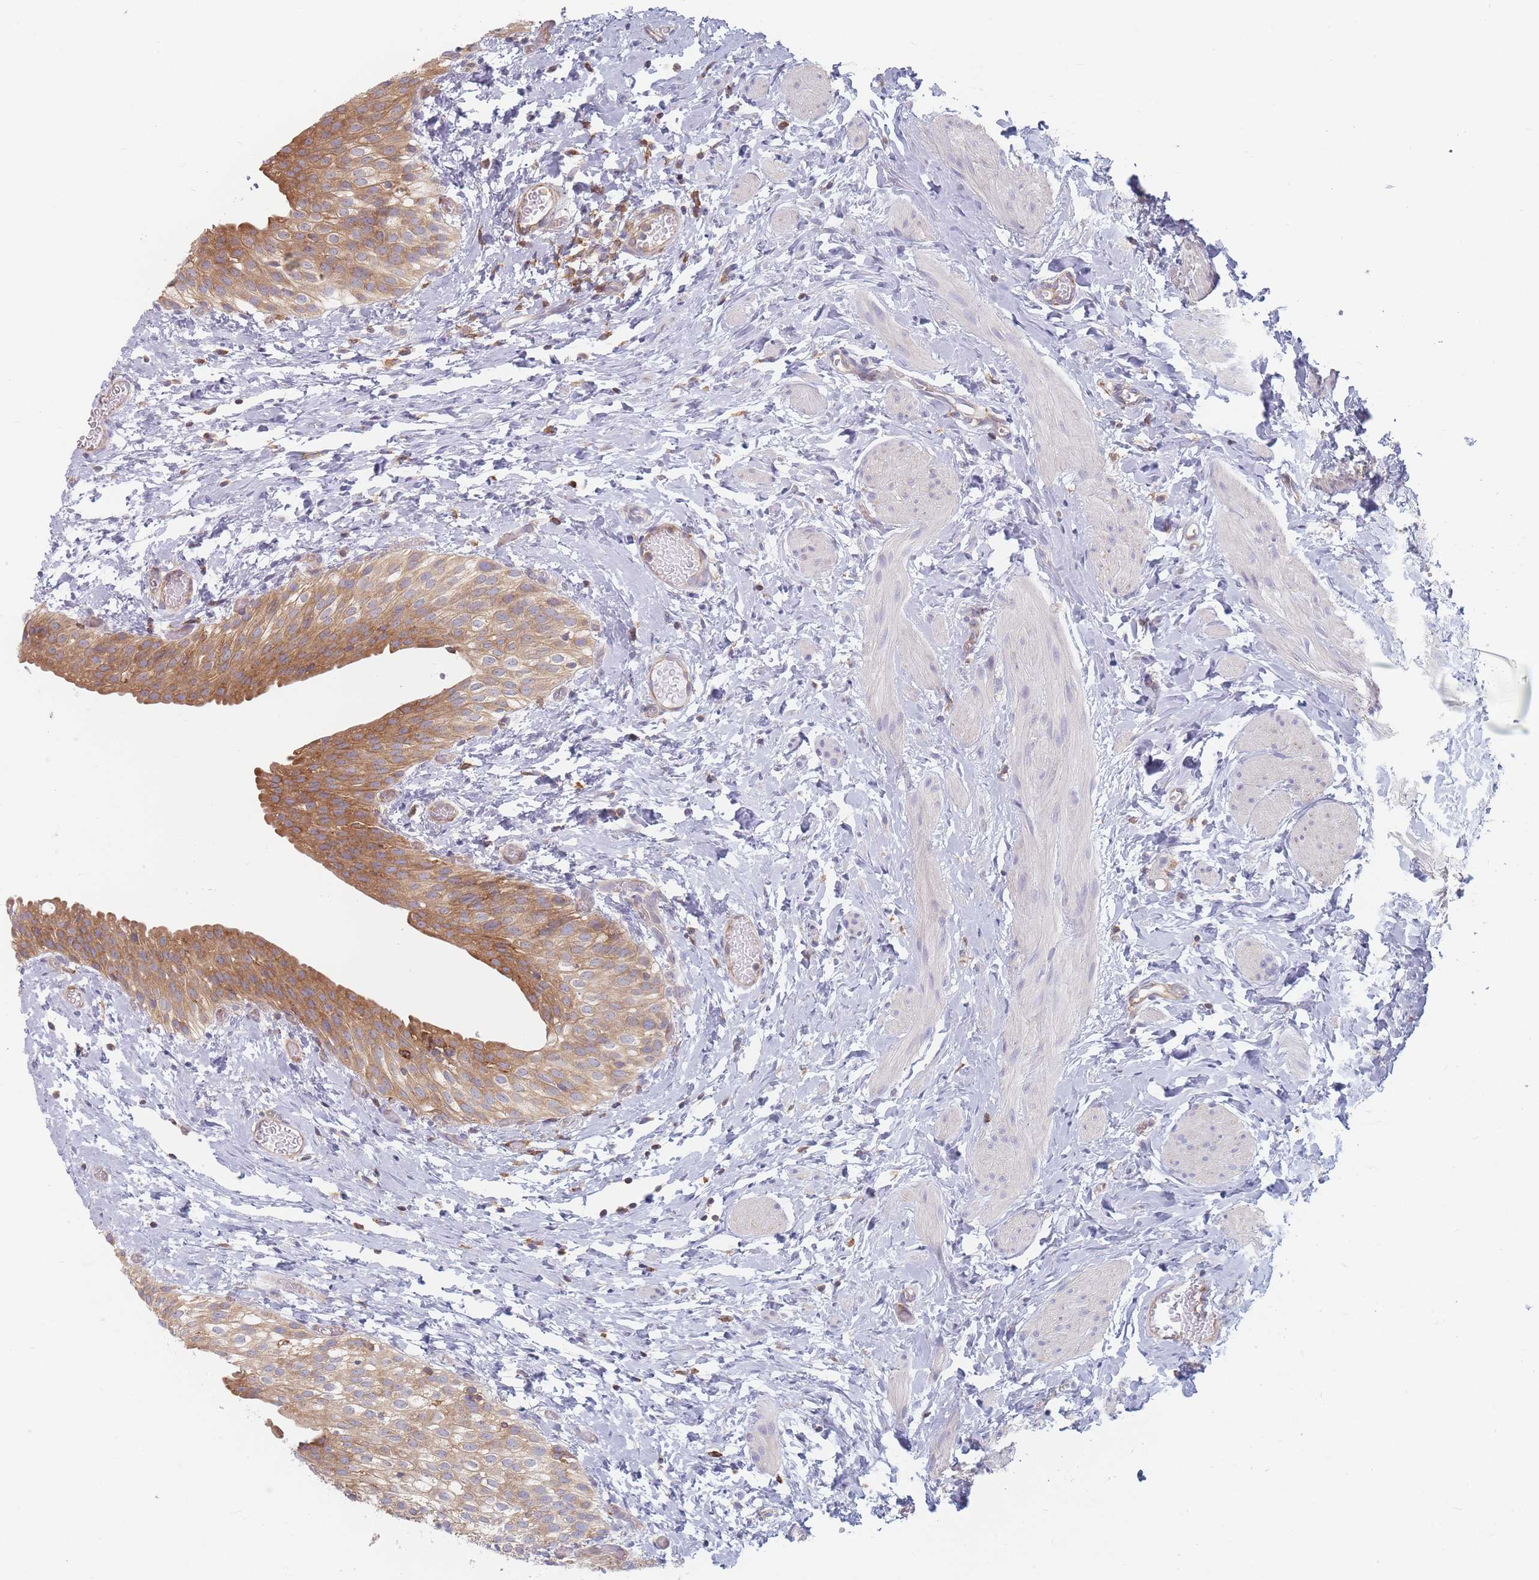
{"staining": {"intensity": "moderate", "quantity": ">75%", "location": "cytoplasmic/membranous"}, "tissue": "urinary bladder", "cell_type": "Urothelial cells", "image_type": "normal", "snomed": [{"axis": "morphology", "description": "Normal tissue, NOS"}, {"axis": "topography", "description": "Urinary bladder"}], "caption": "The histopathology image shows immunohistochemical staining of normal urinary bladder. There is moderate cytoplasmic/membranous positivity is seen in approximately >75% of urothelial cells.", "gene": "MAP1S", "patient": {"sex": "male", "age": 1}}